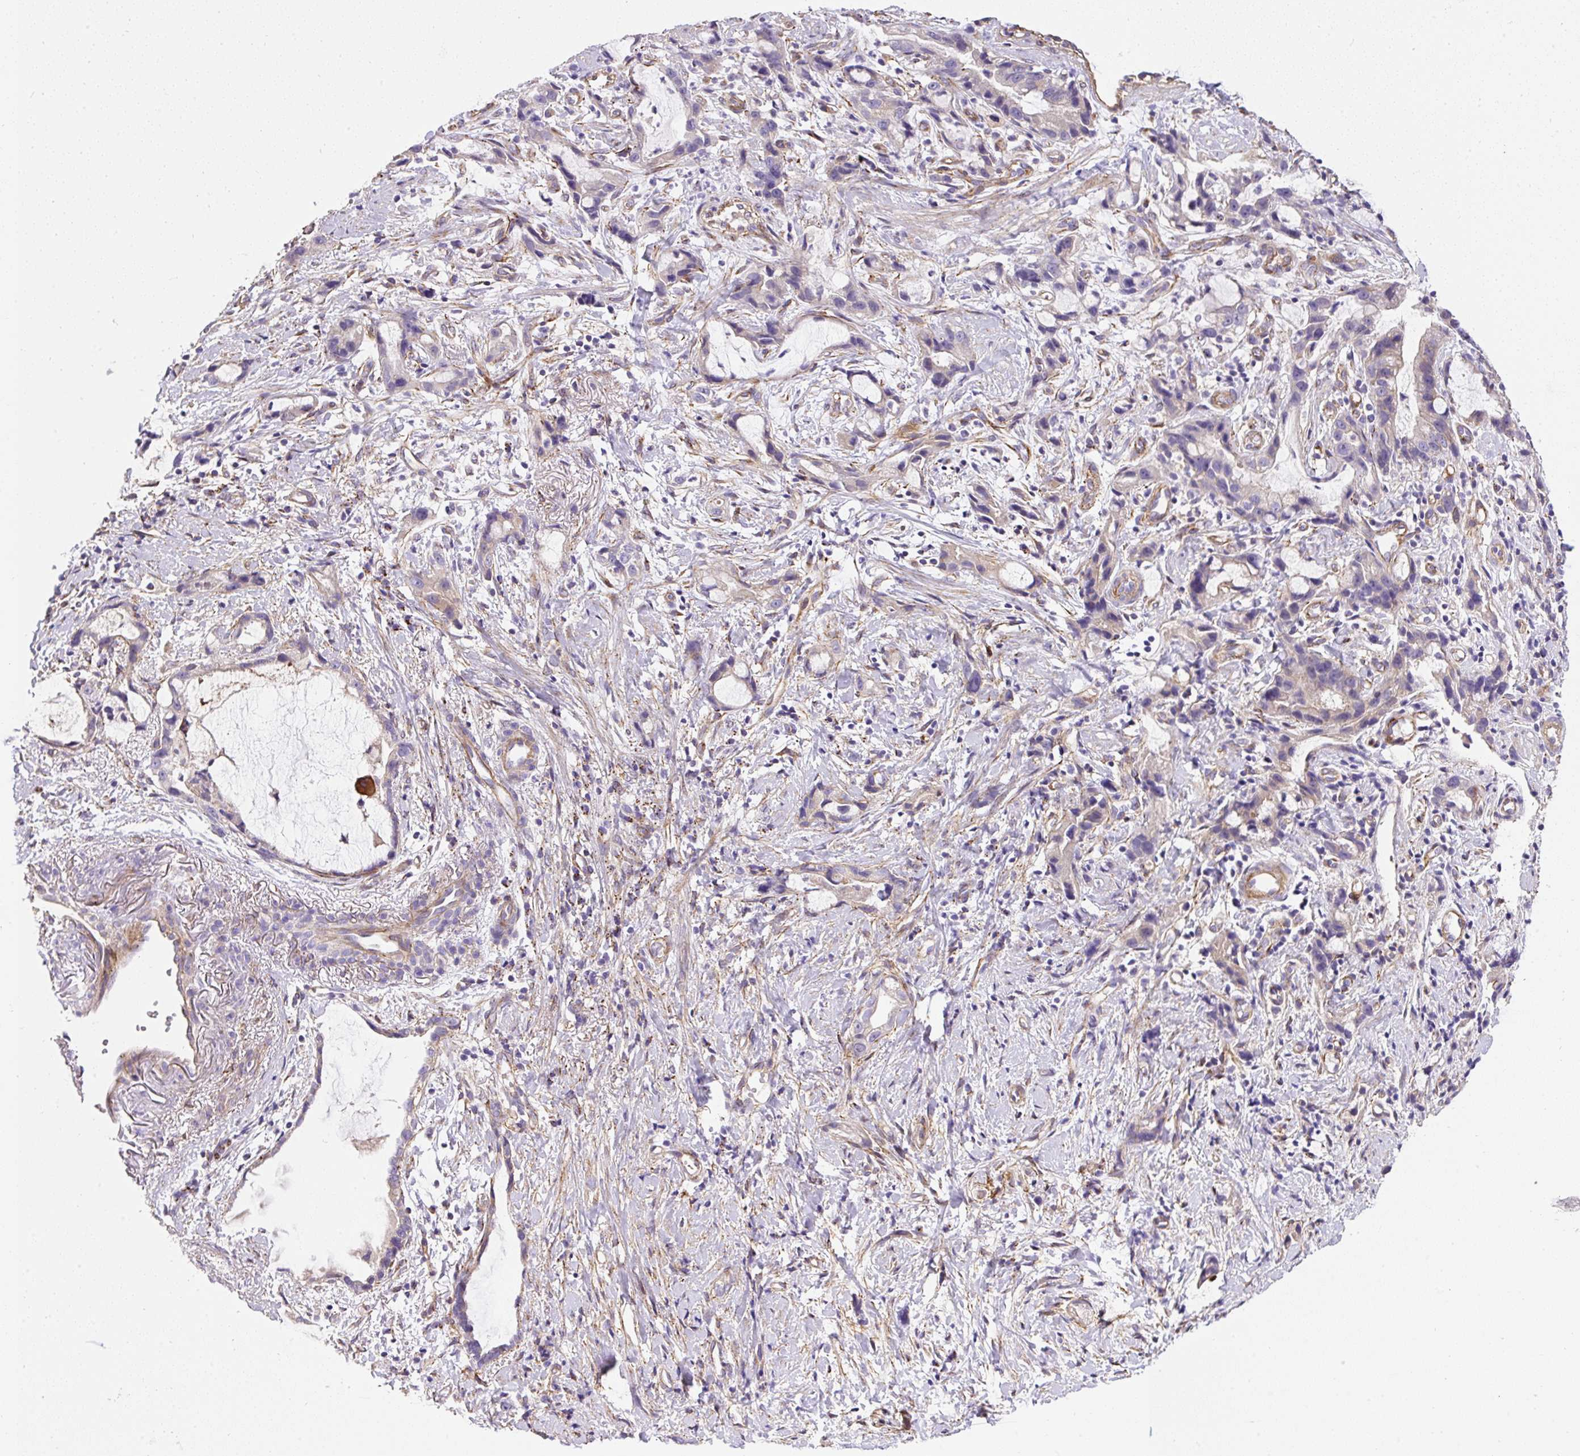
{"staining": {"intensity": "weak", "quantity": "<25%", "location": "cytoplasmic/membranous"}, "tissue": "stomach cancer", "cell_type": "Tumor cells", "image_type": "cancer", "snomed": [{"axis": "morphology", "description": "Adenocarcinoma, NOS"}, {"axis": "topography", "description": "Stomach"}], "caption": "DAB (3,3'-diaminobenzidine) immunohistochemical staining of stomach adenocarcinoma demonstrates no significant expression in tumor cells.", "gene": "RNF170", "patient": {"sex": "male", "age": 55}}